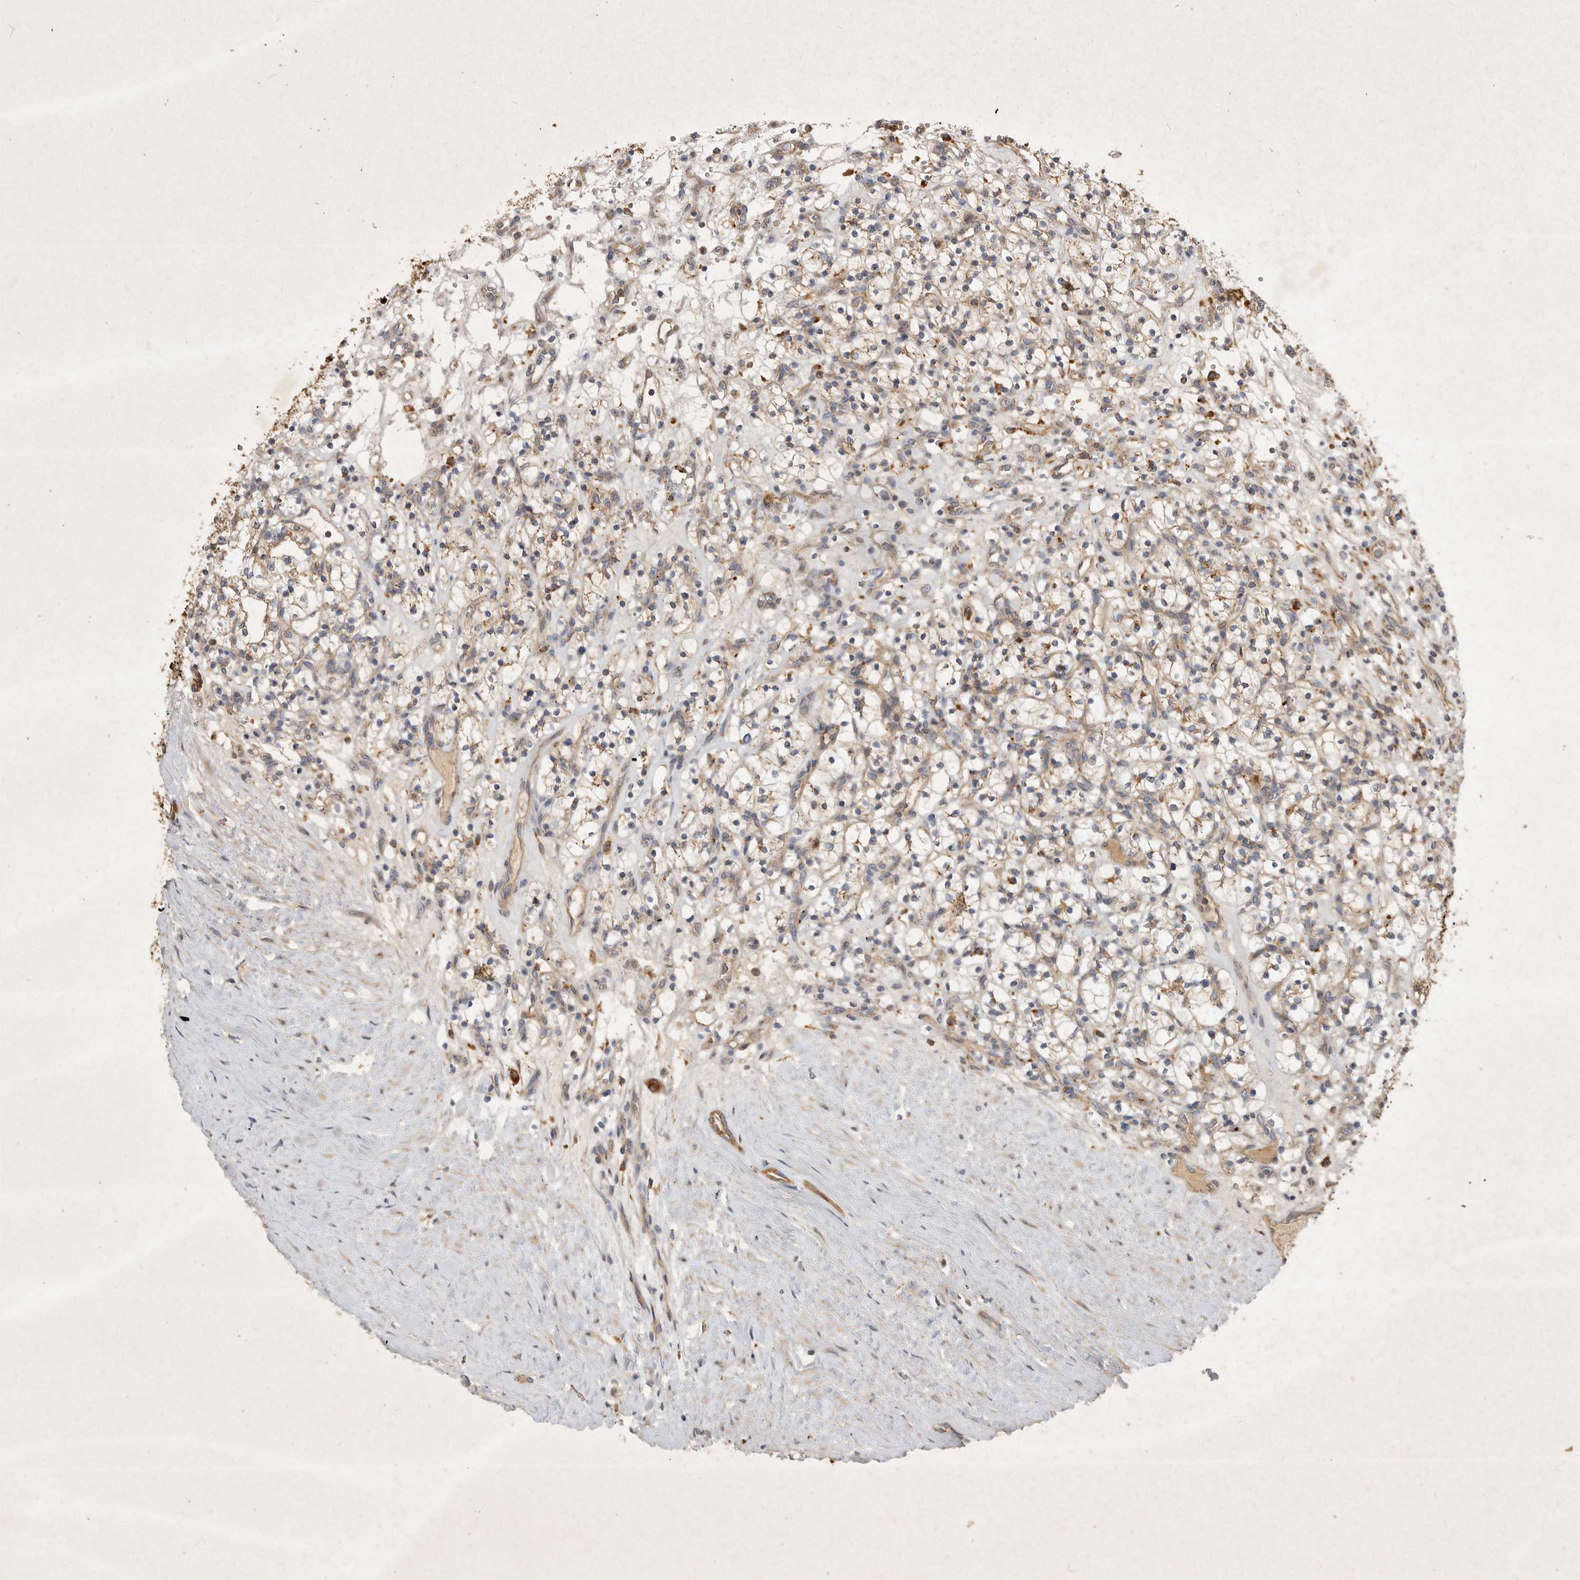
{"staining": {"intensity": "moderate", "quantity": ">75%", "location": "cytoplasmic/membranous"}, "tissue": "renal cancer", "cell_type": "Tumor cells", "image_type": "cancer", "snomed": [{"axis": "morphology", "description": "Adenocarcinoma, NOS"}, {"axis": "topography", "description": "Kidney"}], "caption": "Immunohistochemical staining of human renal adenocarcinoma demonstrates moderate cytoplasmic/membranous protein staining in about >75% of tumor cells. The protein is shown in brown color, while the nuclei are stained blue.", "gene": "MRPL41", "patient": {"sex": "female", "age": 57}}